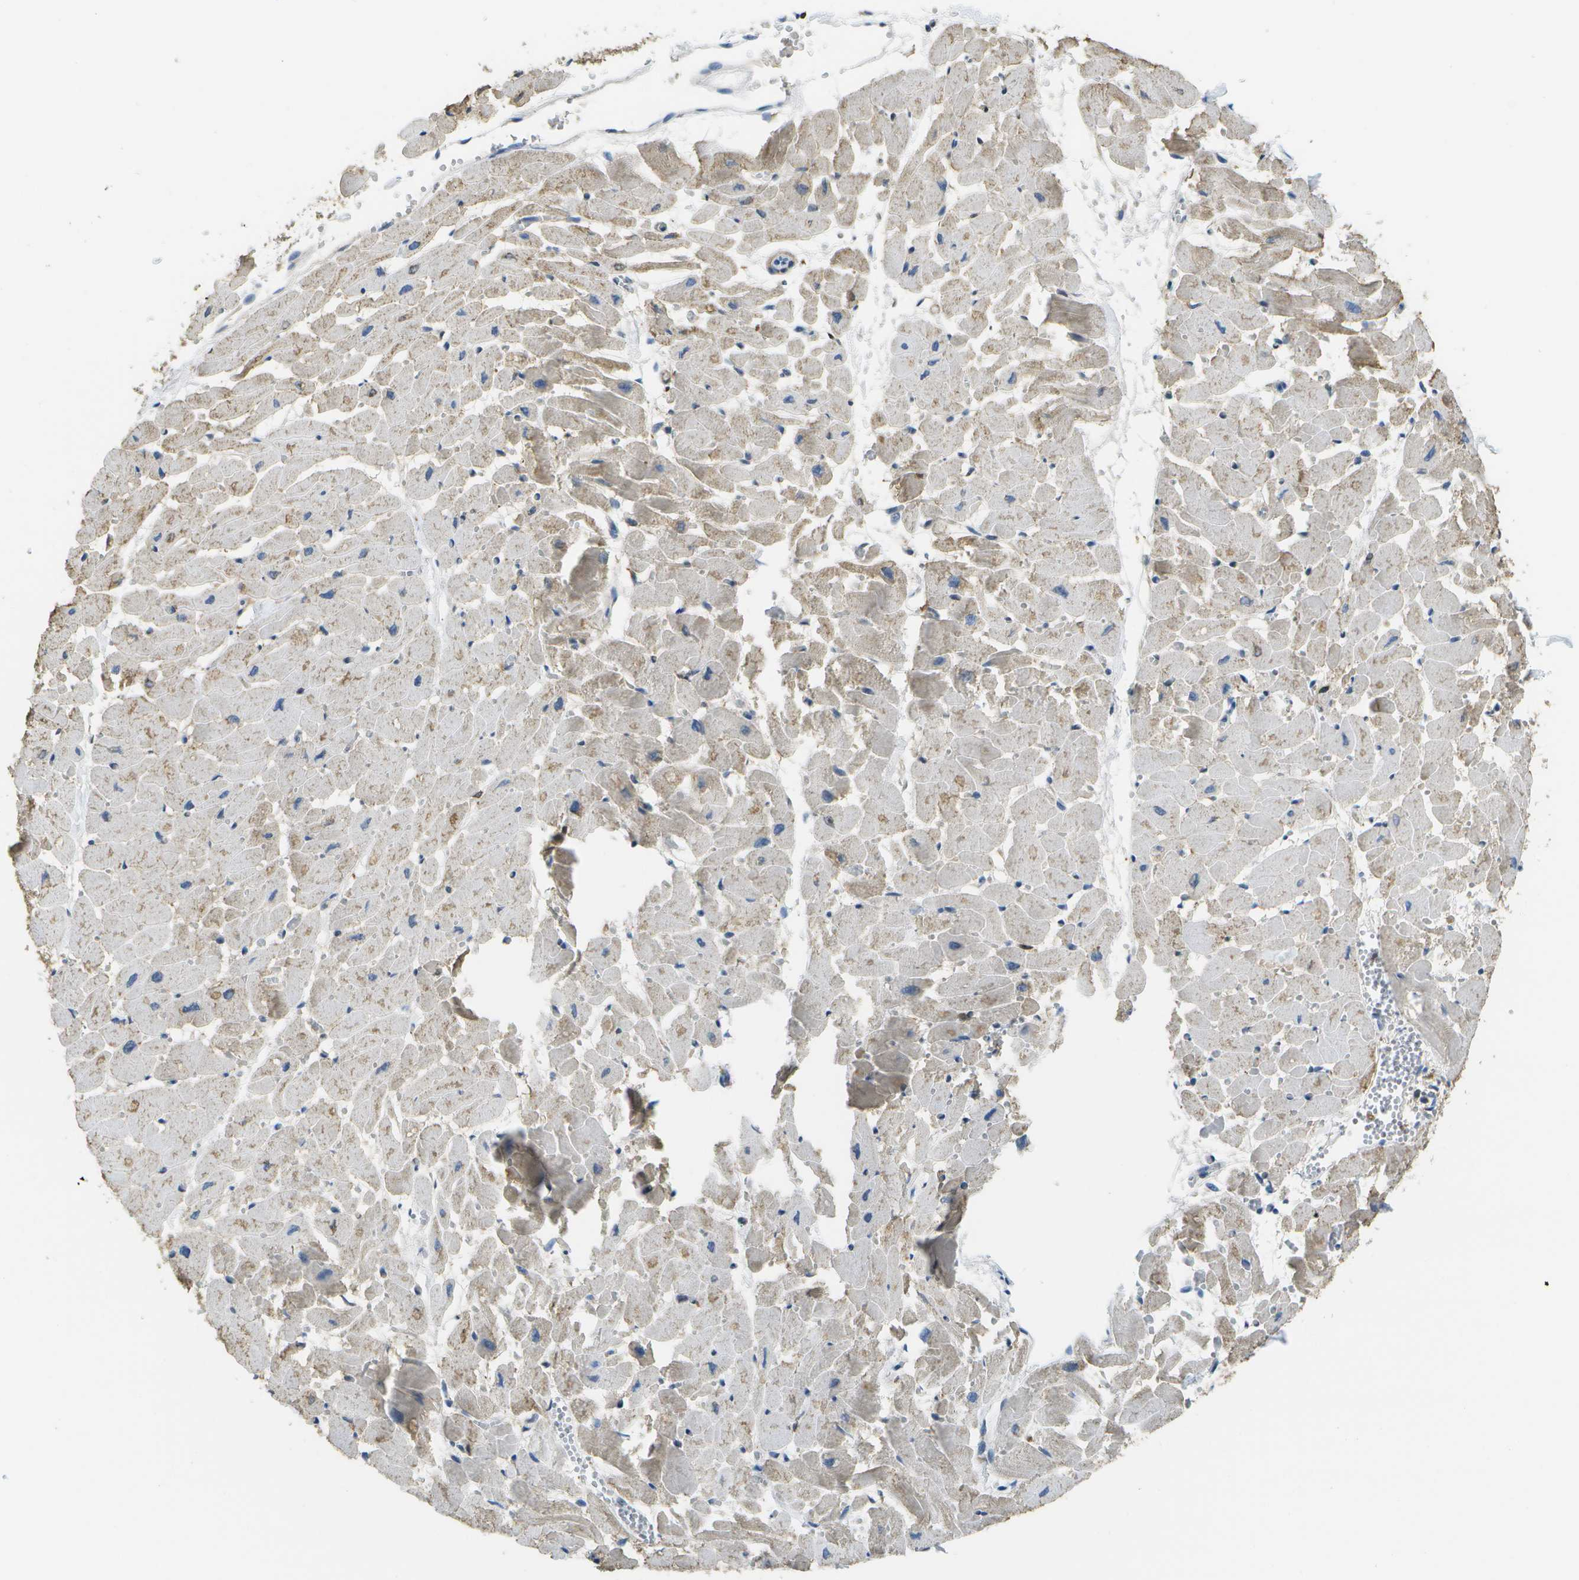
{"staining": {"intensity": "weak", "quantity": "25%-75%", "location": "cytoplasmic/membranous"}, "tissue": "heart muscle", "cell_type": "Cardiomyocytes", "image_type": "normal", "snomed": [{"axis": "morphology", "description": "Normal tissue, NOS"}, {"axis": "topography", "description": "Heart"}], "caption": "Protein expression analysis of benign heart muscle demonstrates weak cytoplasmic/membranous staining in about 25%-75% of cardiomyocytes. Ihc stains the protein in brown and the nuclei are stained blue.", "gene": "RCSD1", "patient": {"sex": "female", "age": 19}}